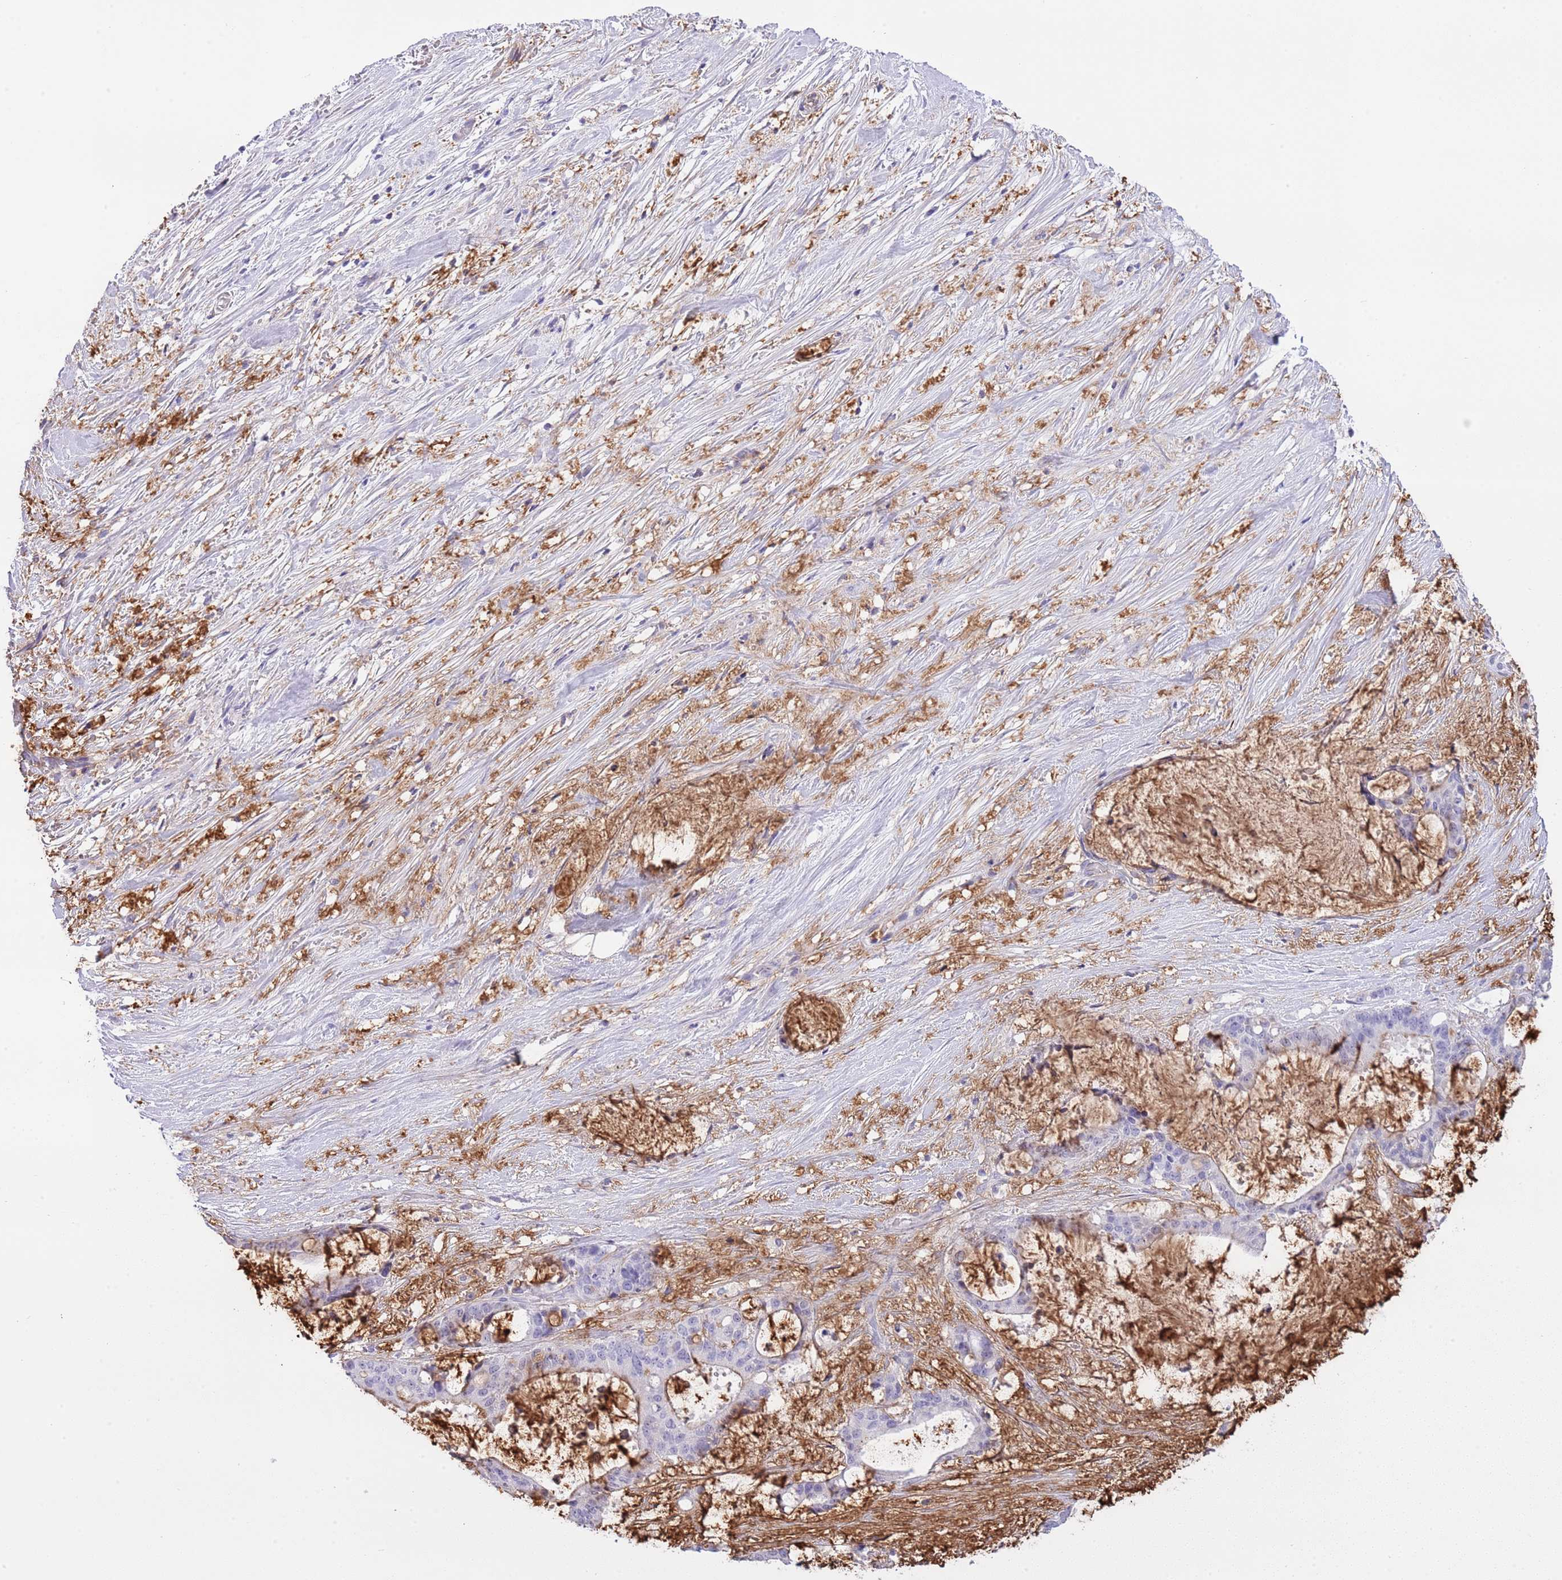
{"staining": {"intensity": "negative", "quantity": "none", "location": "none"}, "tissue": "liver cancer", "cell_type": "Tumor cells", "image_type": "cancer", "snomed": [{"axis": "morphology", "description": "Normal tissue, NOS"}, {"axis": "morphology", "description": "Cholangiocarcinoma"}, {"axis": "topography", "description": "Liver"}, {"axis": "topography", "description": "Peripheral nerve tissue"}], "caption": "Liver cancer was stained to show a protein in brown. There is no significant staining in tumor cells.", "gene": "OR2Z1", "patient": {"sex": "female", "age": 73}}